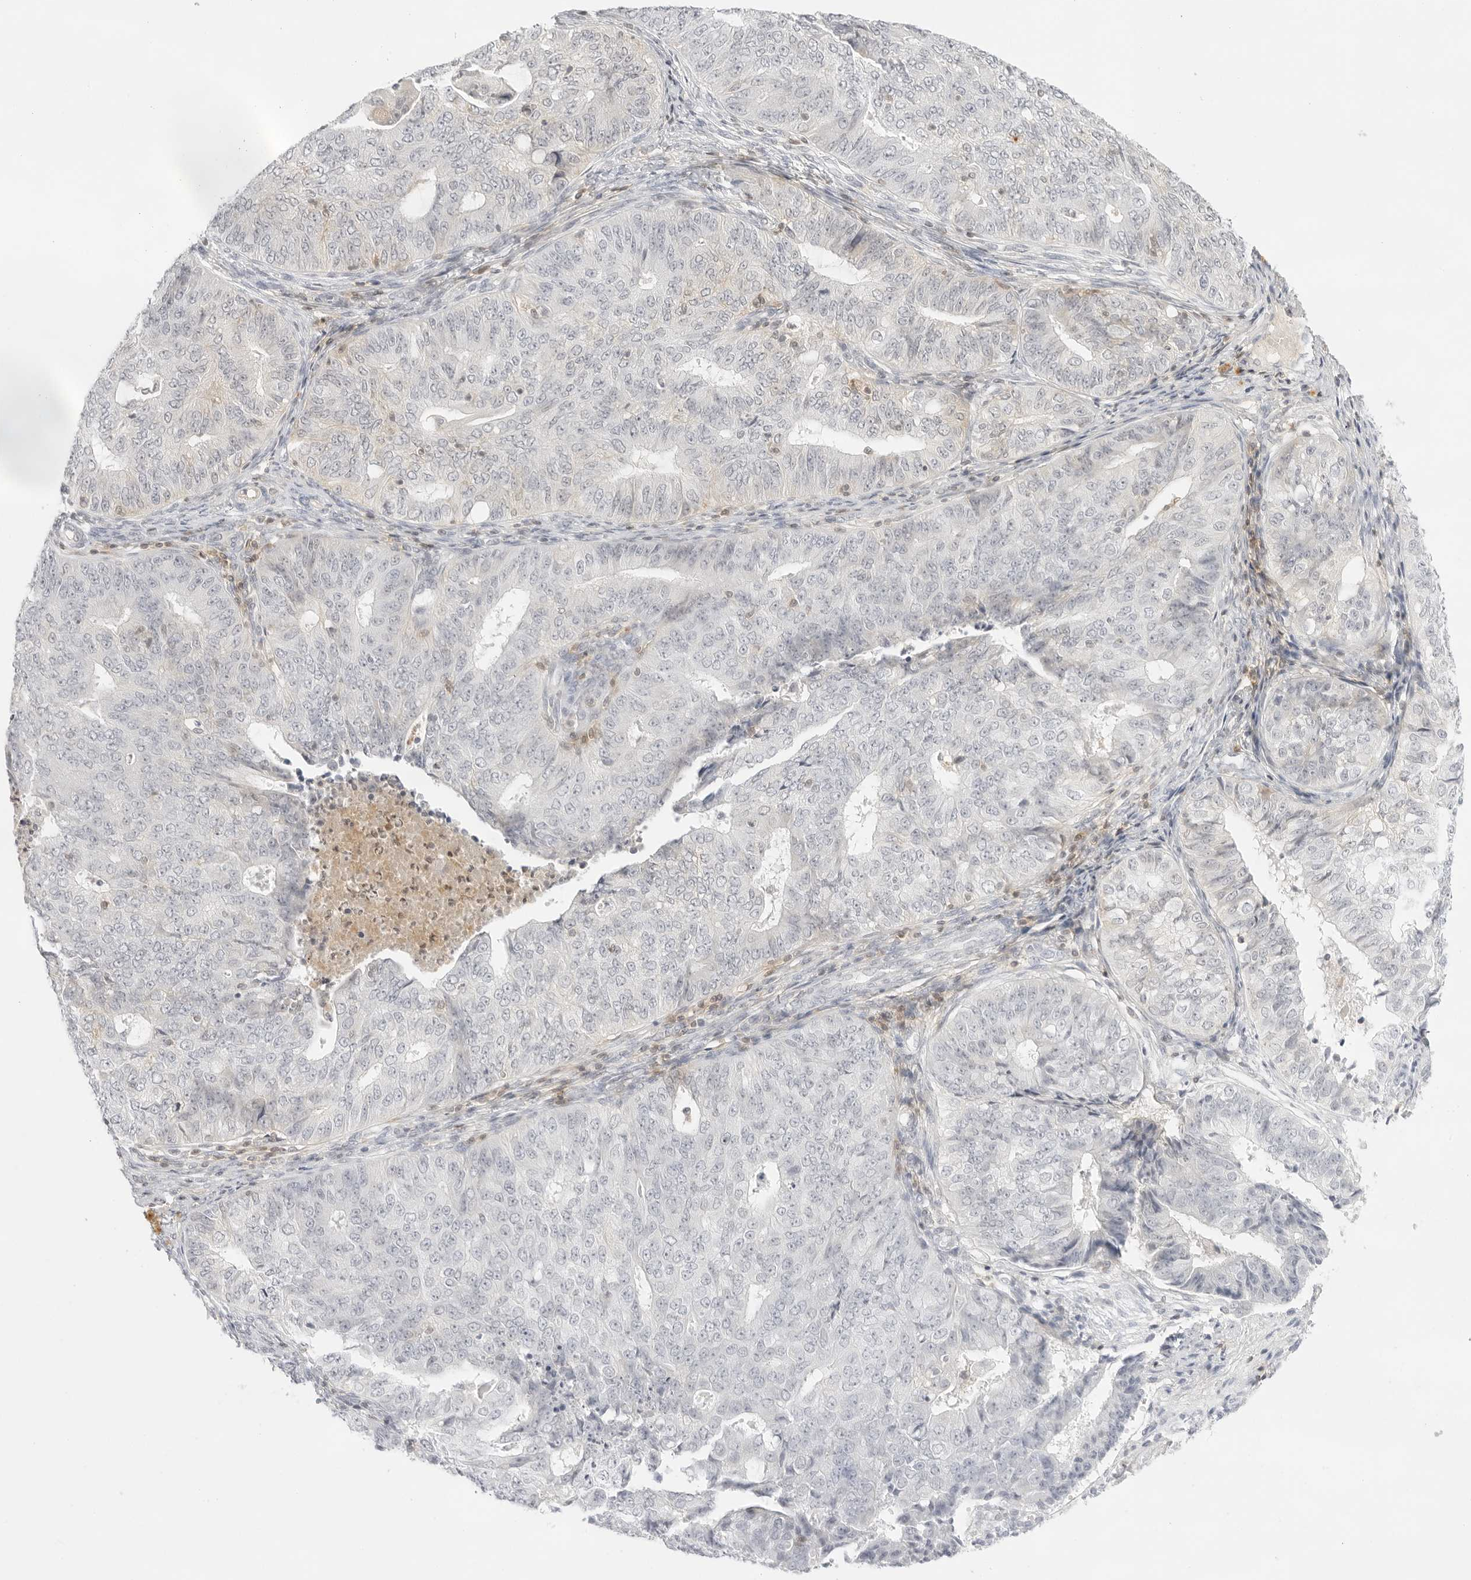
{"staining": {"intensity": "negative", "quantity": "none", "location": "none"}, "tissue": "endometrial cancer", "cell_type": "Tumor cells", "image_type": "cancer", "snomed": [{"axis": "morphology", "description": "Adenocarcinoma, NOS"}, {"axis": "topography", "description": "Endometrium"}], "caption": "Immunohistochemistry (IHC) of human endometrial cancer (adenocarcinoma) displays no staining in tumor cells.", "gene": "TNFRSF14", "patient": {"sex": "female", "age": 32}}